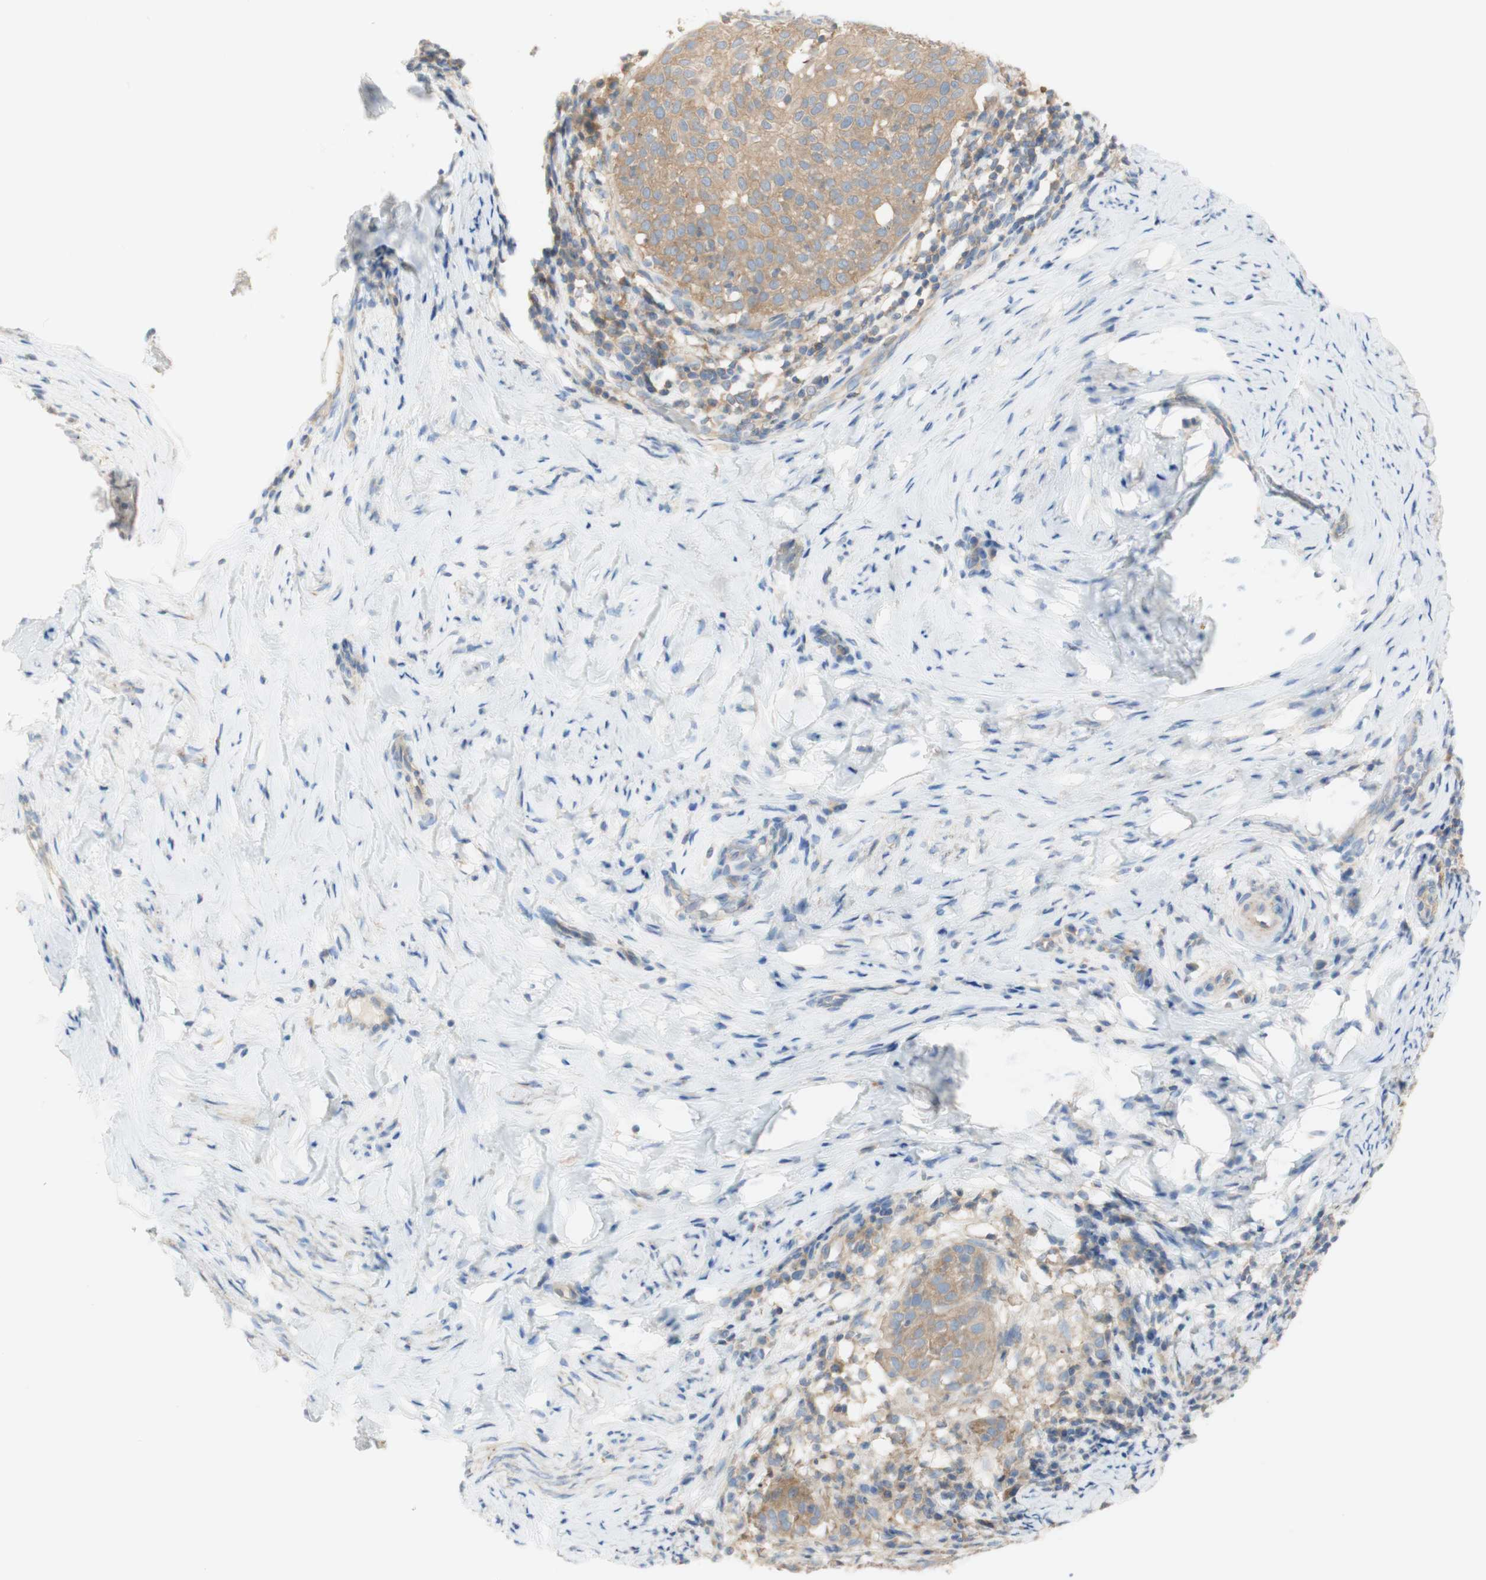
{"staining": {"intensity": "moderate", "quantity": ">75%", "location": "cytoplasmic/membranous"}, "tissue": "cervical cancer", "cell_type": "Tumor cells", "image_type": "cancer", "snomed": [{"axis": "morphology", "description": "Squamous cell carcinoma, NOS"}, {"axis": "topography", "description": "Cervix"}], "caption": "Immunohistochemistry (IHC) (DAB) staining of human cervical cancer (squamous cell carcinoma) displays moderate cytoplasmic/membranous protein positivity in approximately >75% of tumor cells.", "gene": "ATP2B1", "patient": {"sex": "female", "age": 51}}